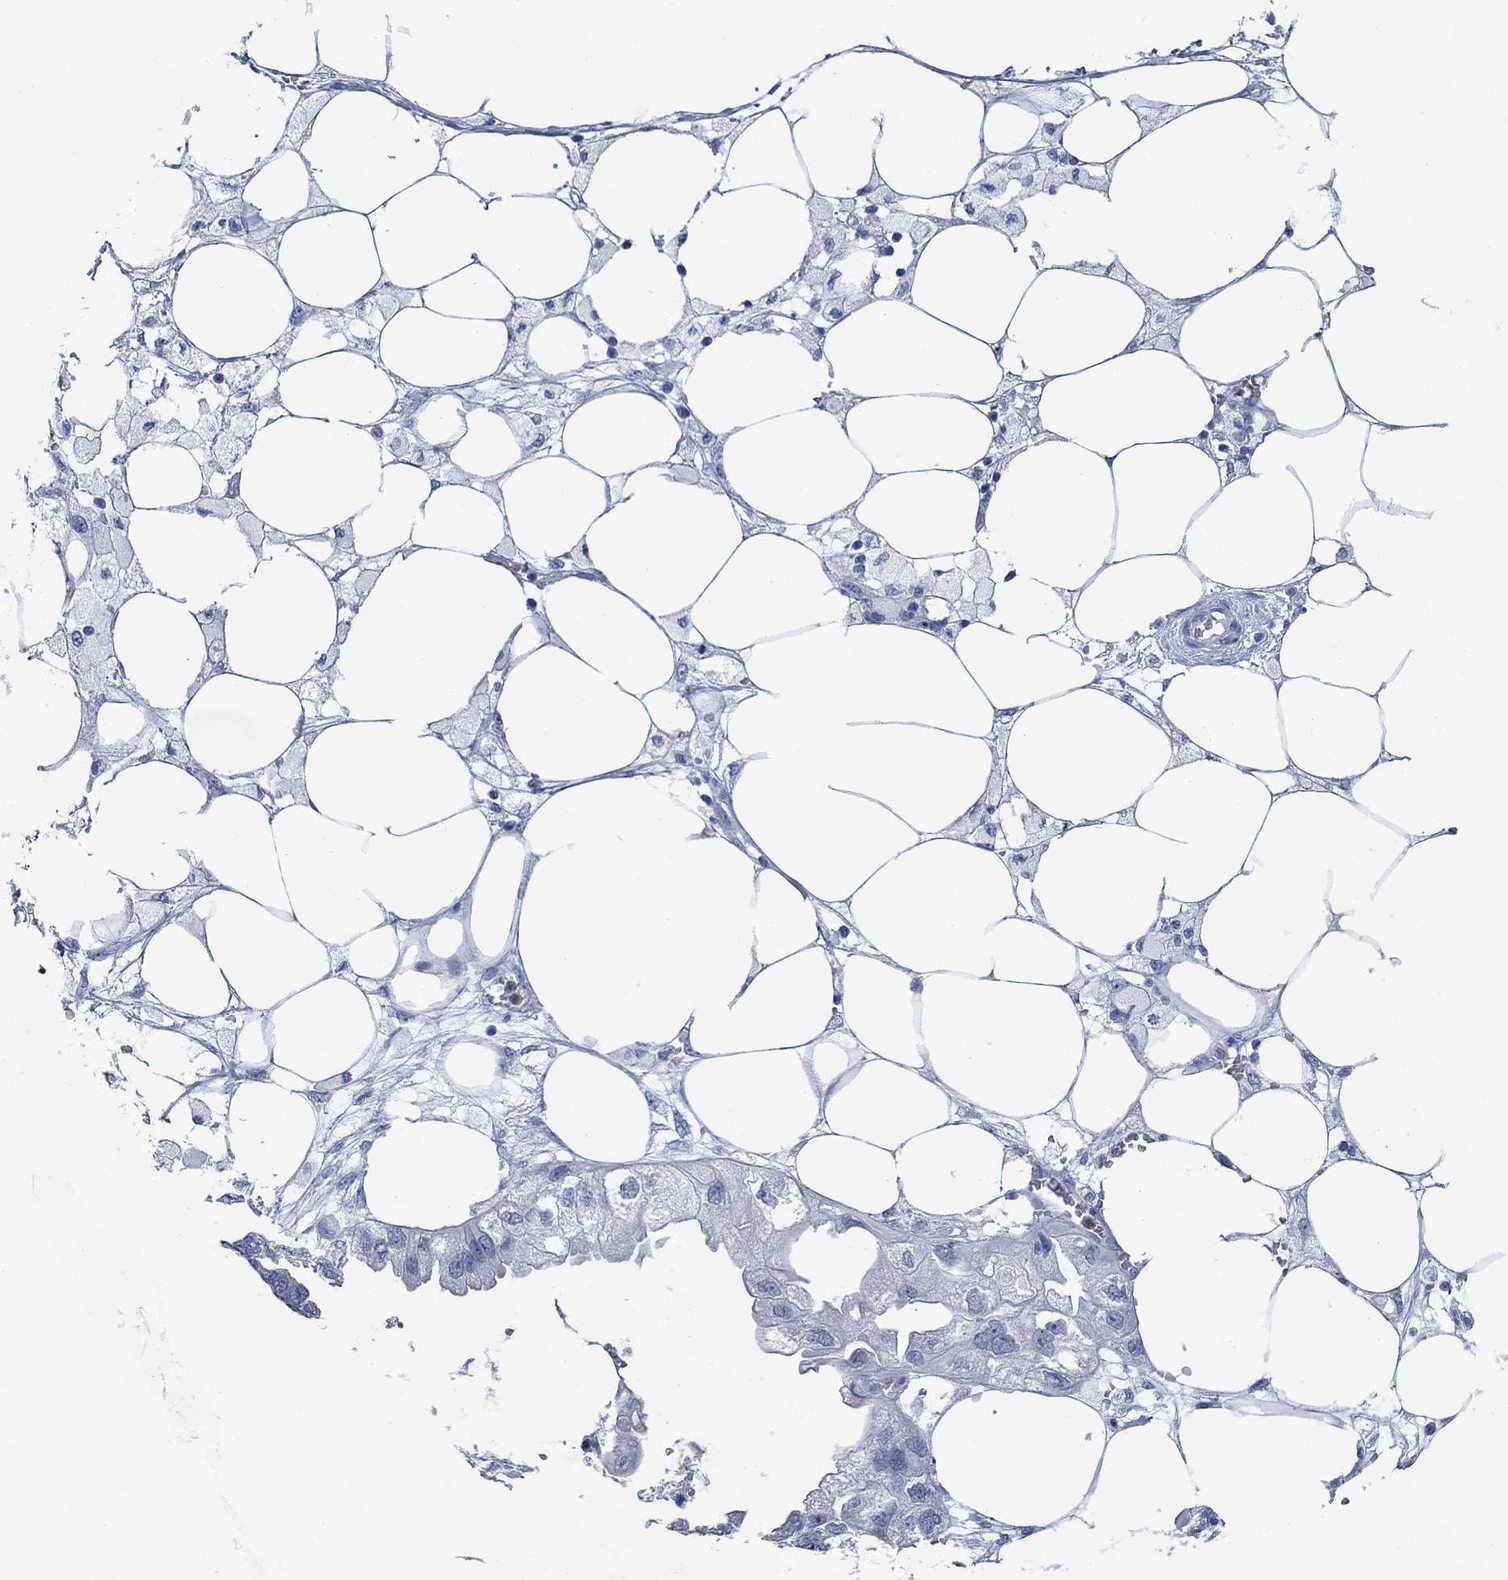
{"staining": {"intensity": "negative", "quantity": "none", "location": "none"}, "tissue": "endometrial cancer", "cell_type": "Tumor cells", "image_type": "cancer", "snomed": [{"axis": "morphology", "description": "Adenocarcinoma, NOS"}, {"axis": "morphology", "description": "Adenocarcinoma, metastatic, NOS"}, {"axis": "topography", "description": "Adipose tissue"}, {"axis": "topography", "description": "Endometrium"}], "caption": "Immunohistochemistry (IHC) histopathology image of neoplastic tissue: human adenocarcinoma (endometrial) stained with DAB (3,3'-diaminobenzidine) displays no significant protein expression in tumor cells.", "gene": "ZNF671", "patient": {"sex": "female", "age": 67}}